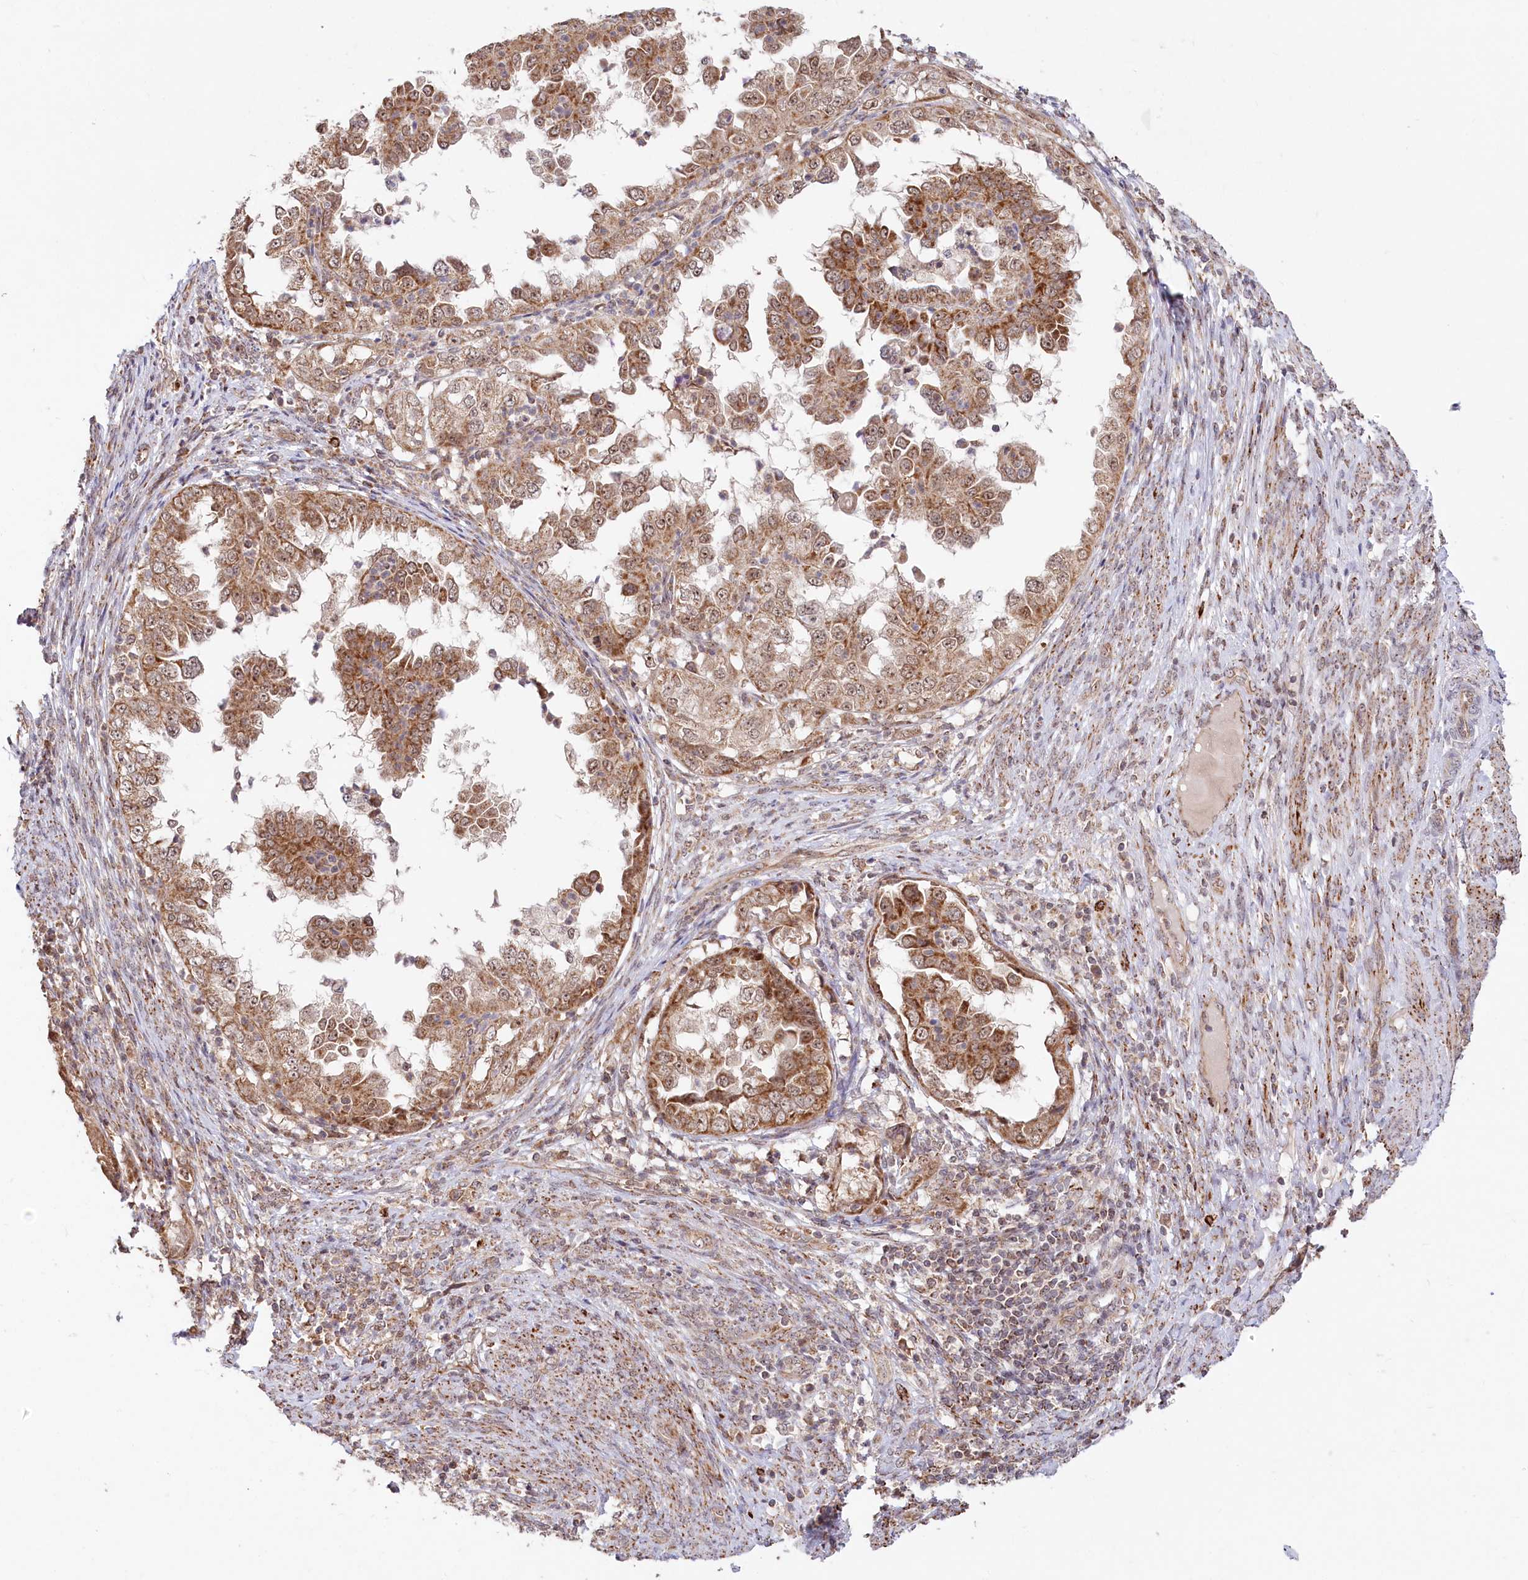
{"staining": {"intensity": "moderate", "quantity": ">75%", "location": "cytoplasmic/membranous,nuclear"}, "tissue": "endometrial cancer", "cell_type": "Tumor cells", "image_type": "cancer", "snomed": [{"axis": "morphology", "description": "Adenocarcinoma, NOS"}, {"axis": "topography", "description": "Endometrium"}], "caption": "Human endometrial adenocarcinoma stained with a protein marker reveals moderate staining in tumor cells.", "gene": "RTN4IP1", "patient": {"sex": "female", "age": 85}}